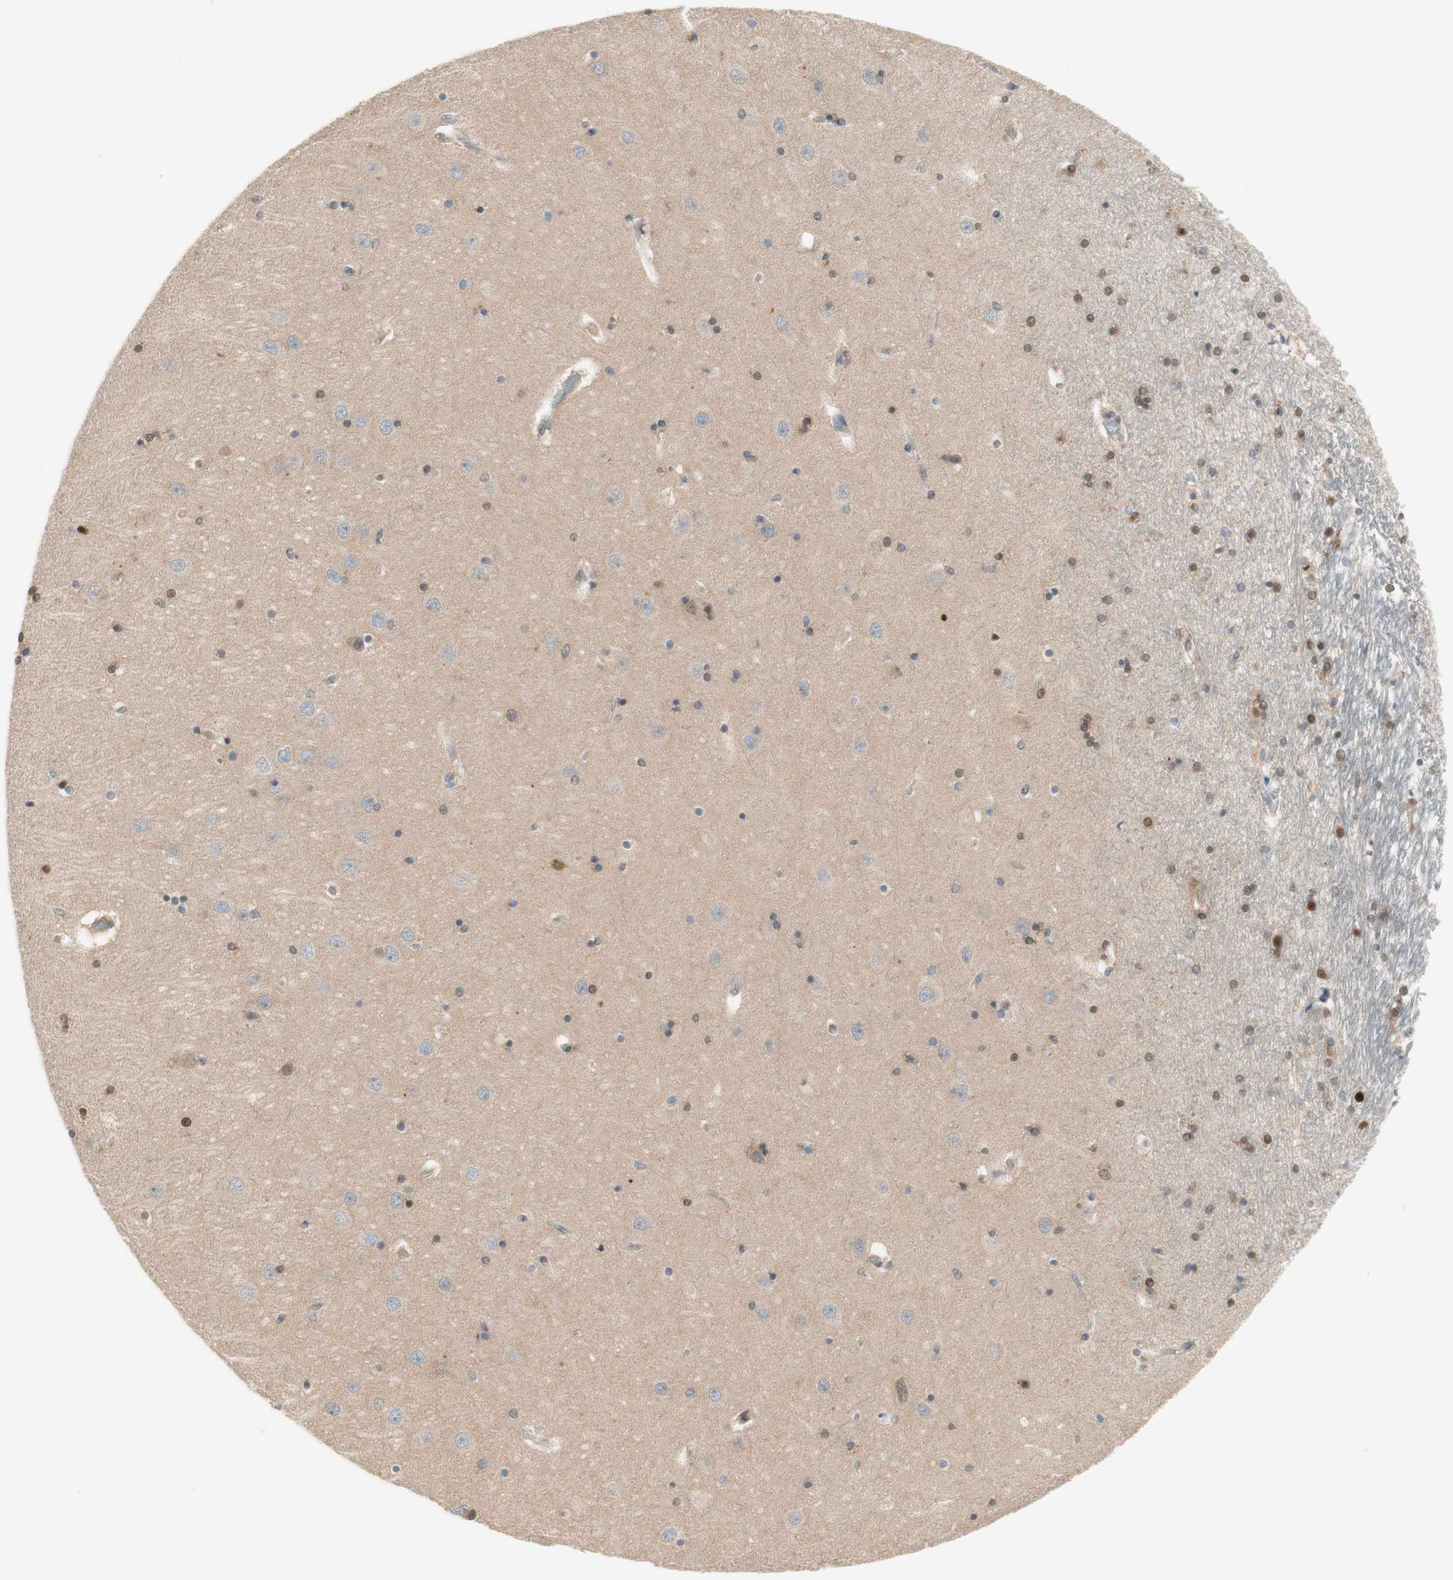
{"staining": {"intensity": "moderate", "quantity": "25%-75%", "location": "nuclear"}, "tissue": "hippocampus", "cell_type": "Glial cells", "image_type": "normal", "snomed": [{"axis": "morphology", "description": "Normal tissue, NOS"}, {"axis": "topography", "description": "Hippocampus"}], "caption": "Brown immunohistochemical staining in unremarkable hippocampus exhibits moderate nuclear positivity in approximately 25%-75% of glial cells. (Stains: DAB in brown, nuclei in blue, Microscopy: brightfield microscopy at high magnification).", "gene": "RFNG", "patient": {"sex": "female", "age": 54}}